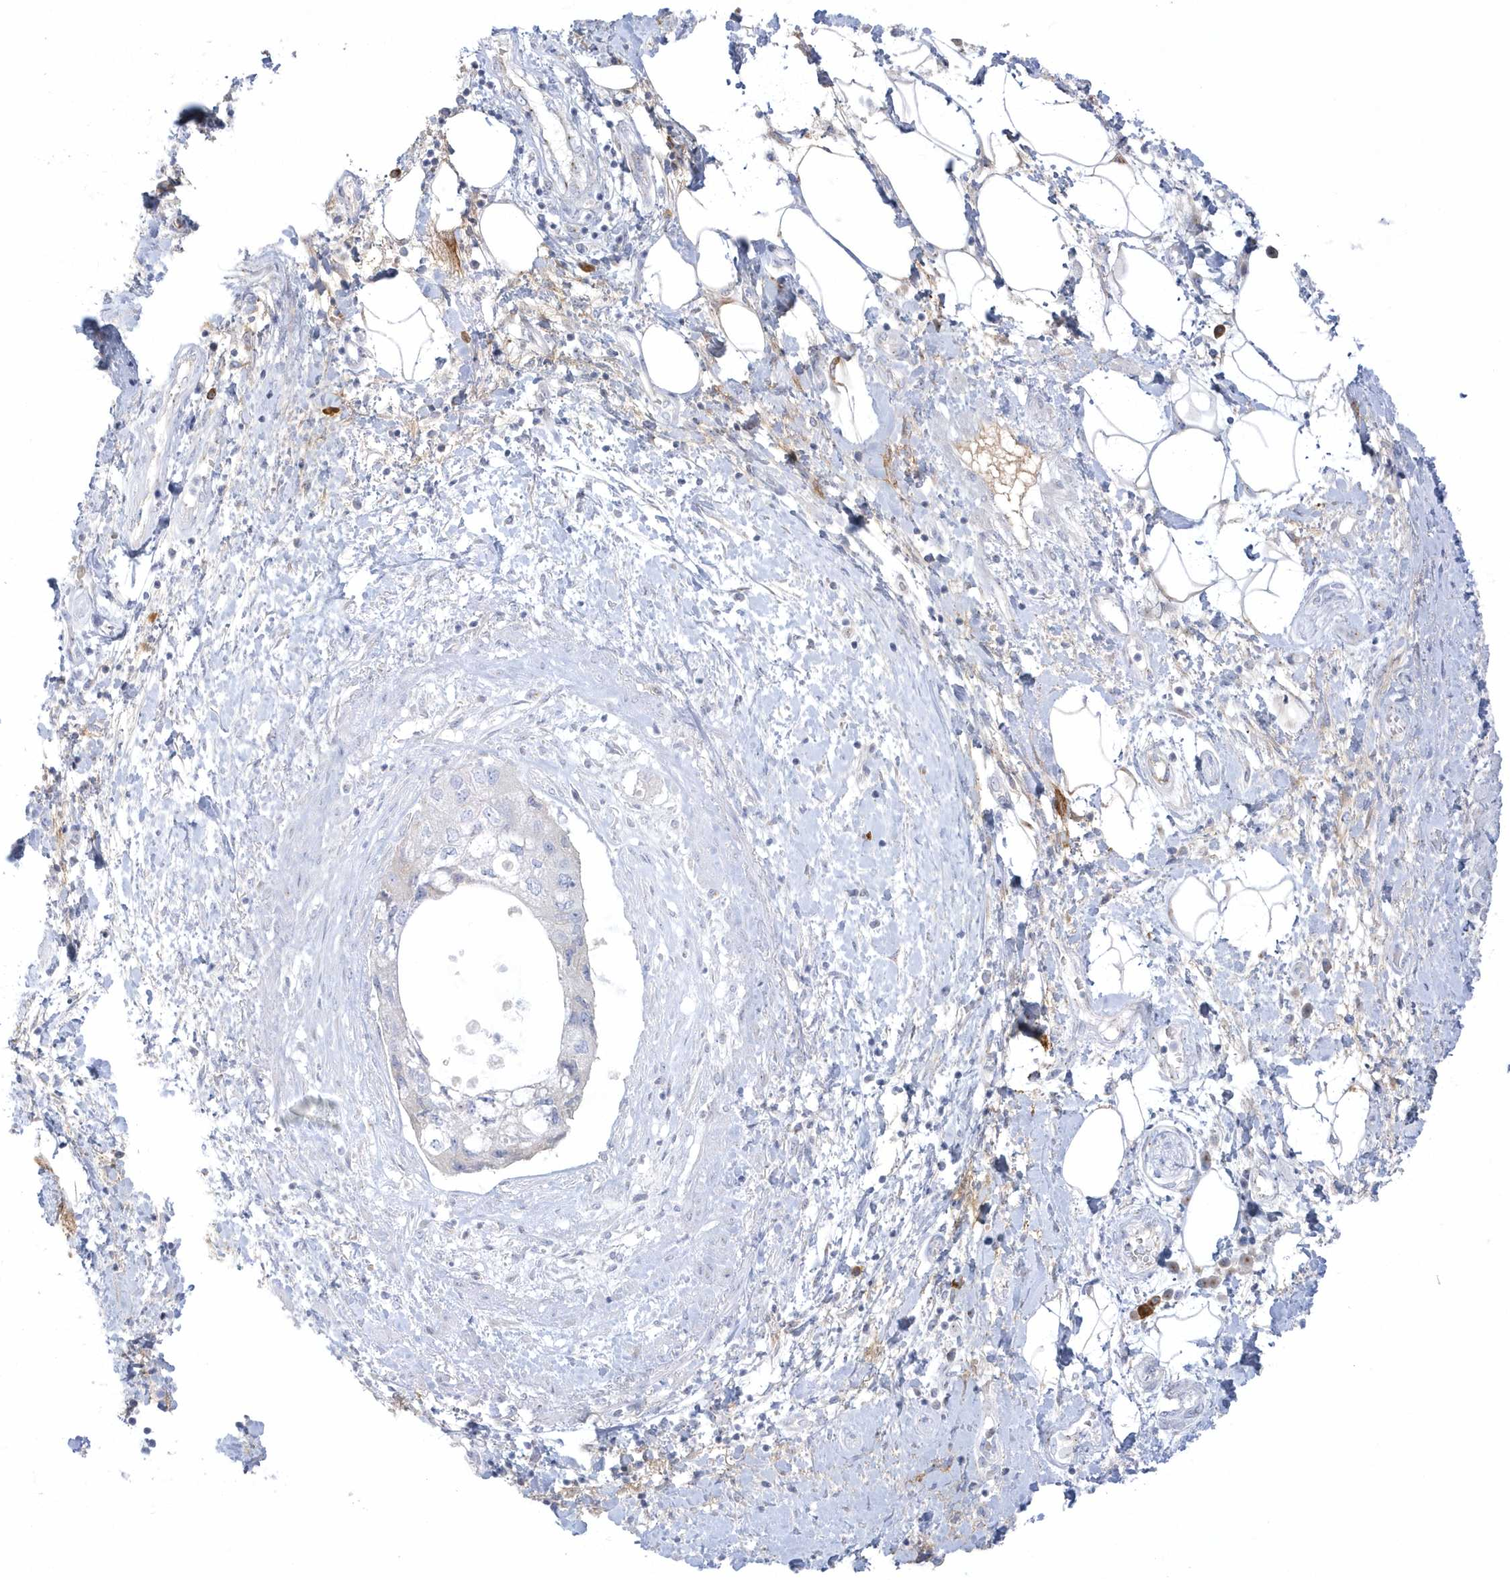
{"staining": {"intensity": "negative", "quantity": "none", "location": "none"}, "tissue": "pancreatic cancer", "cell_type": "Tumor cells", "image_type": "cancer", "snomed": [{"axis": "morphology", "description": "Adenocarcinoma, NOS"}, {"axis": "topography", "description": "Pancreas"}], "caption": "Immunohistochemistry of human adenocarcinoma (pancreatic) reveals no expression in tumor cells.", "gene": "SEMA3D", "patient": {"sex": "female", "age": 73}}